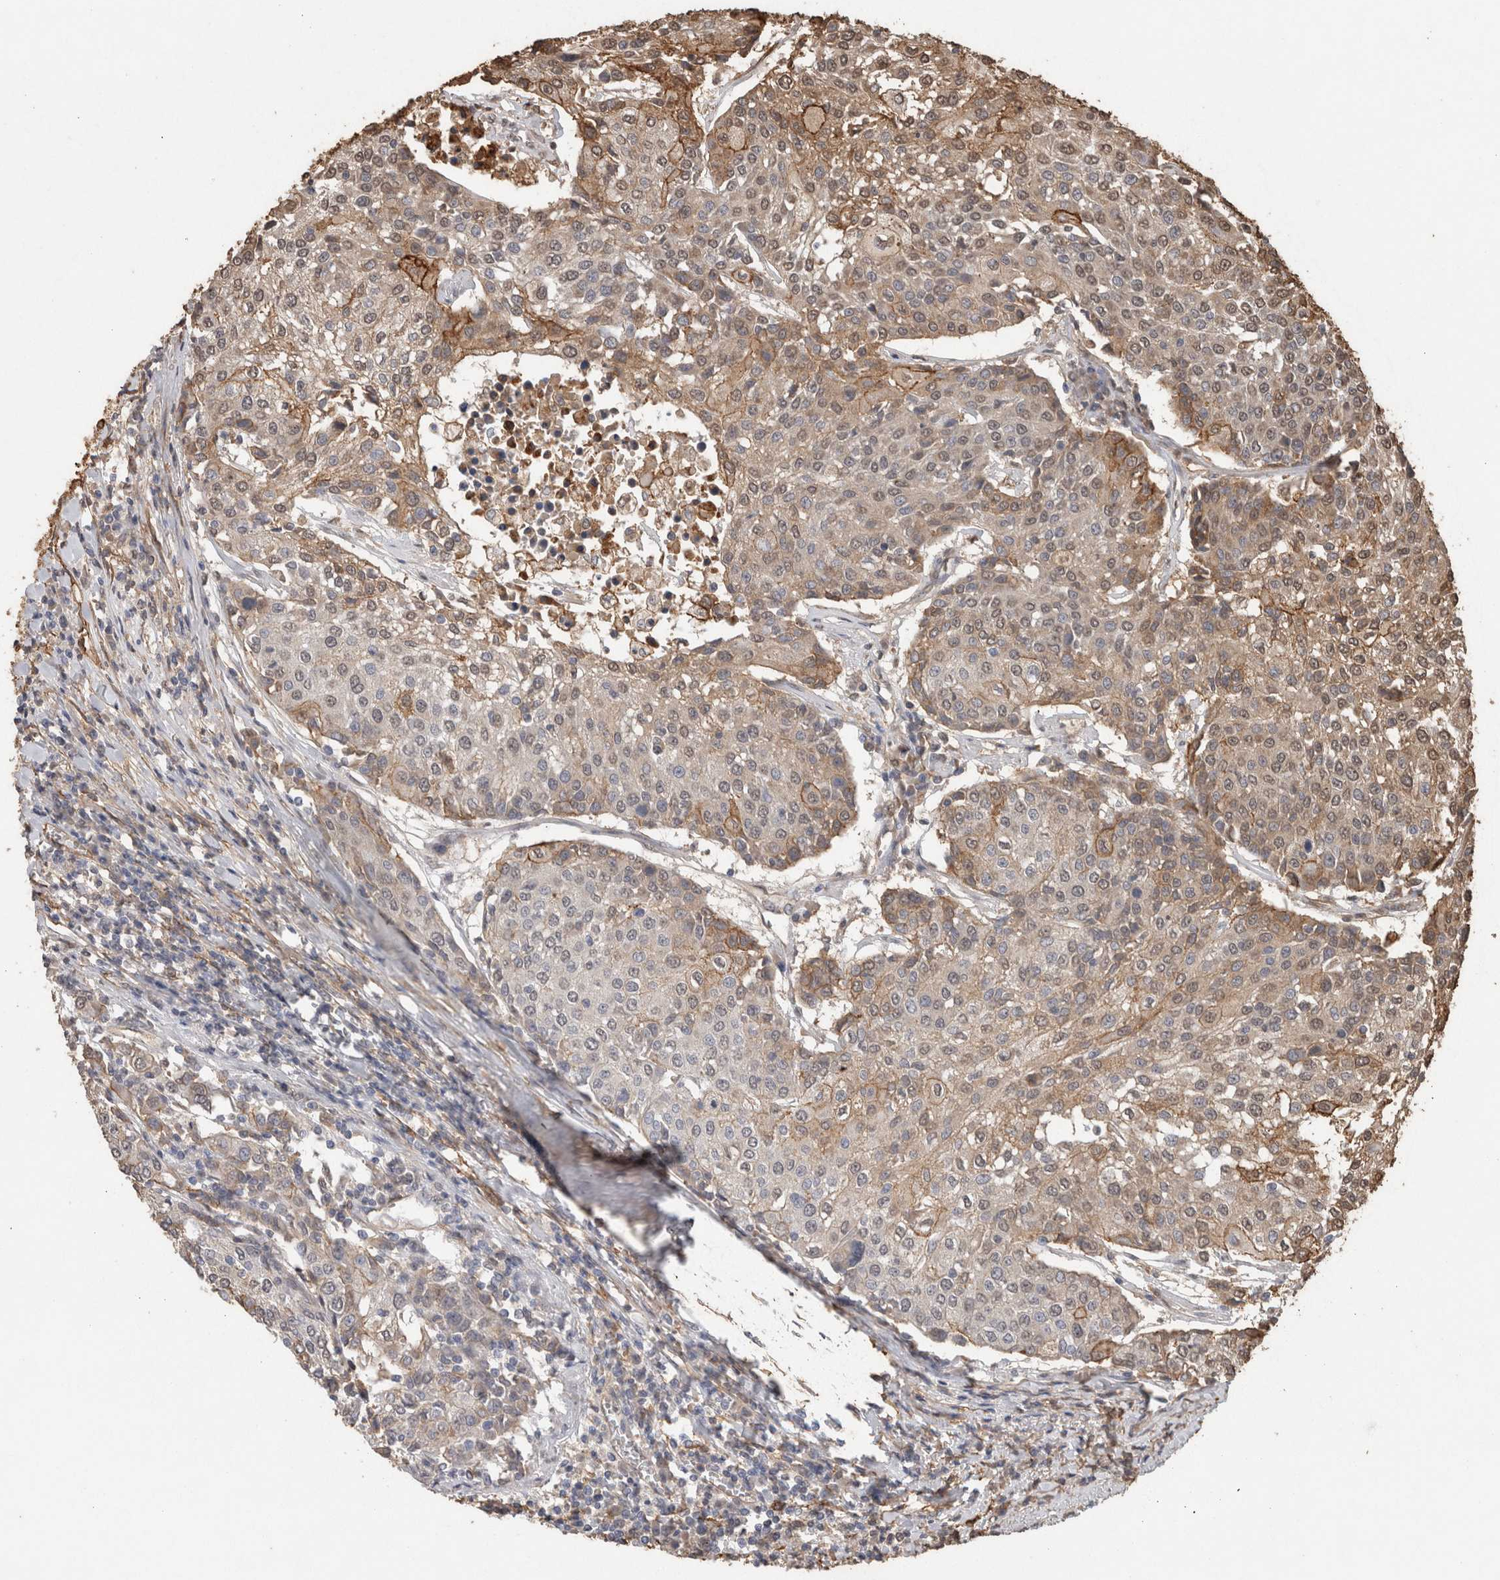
{"staining": {"intensity": "moderate", "quantity": "25%-75%", "location": "cytoplasmic/membranous"}, "tissue": "urothelial cancer", "cell_type": "Tumor cells", "image_type": "cancer", "snomed": [{"axis": "morphology", "description": "Urothelial carcinoma, High grade"}, {"axis": "topography", "description": "Urinary bladder"}], "caption": "Urothelial carcinoma (high-grade) tissue displays moderate cytoplasmic/membranous staining in about 25%-75% of tumor cells (Brightfield microscopy of DAB IHC at high magnification).", "gene": "S100A10", "patient": {"sex": "female", "age": 85}}